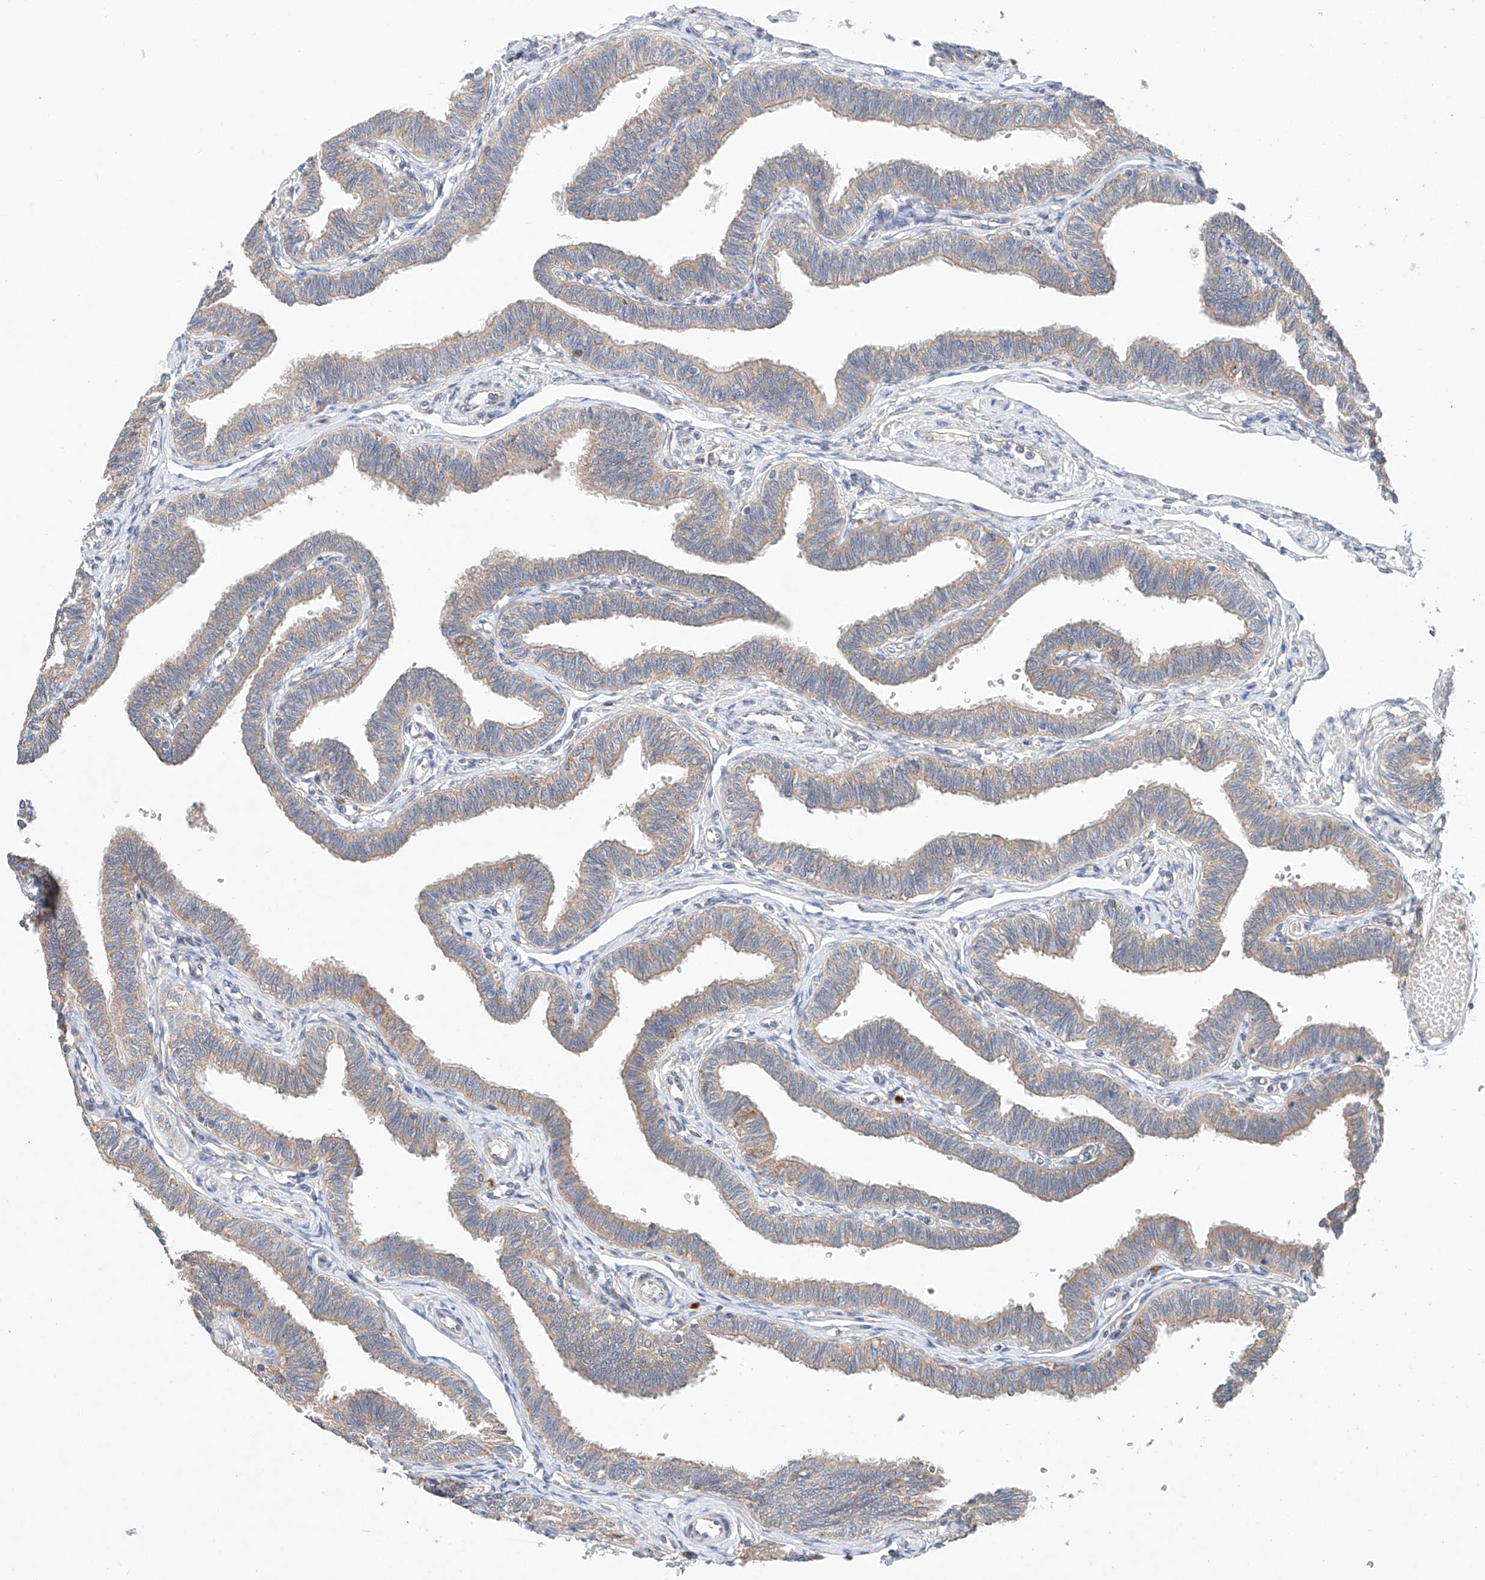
{"staining": {"intensity": "weak", "quantity": "25%-75%", "location": "cytoplasmic/membranous"}, "tissue": "fallopian tube", "cell_type": "Glandular cells", "image_type": "normal", "snomed": [{"axis": "morphology", "description": "Normal tissue, NOS"}, {"axis": "topography", "description": "Fallopian tube"}, {"axis": "topography", "description": "Ovary"}], "caption": "Protein analysis of unremarkable fallopian tube reveals weak cytoplasmic/membranous expression in about 25%-75% of glandular cells.", "gene": "FASTK", "patient": {"sex": "female", "age": 23}}